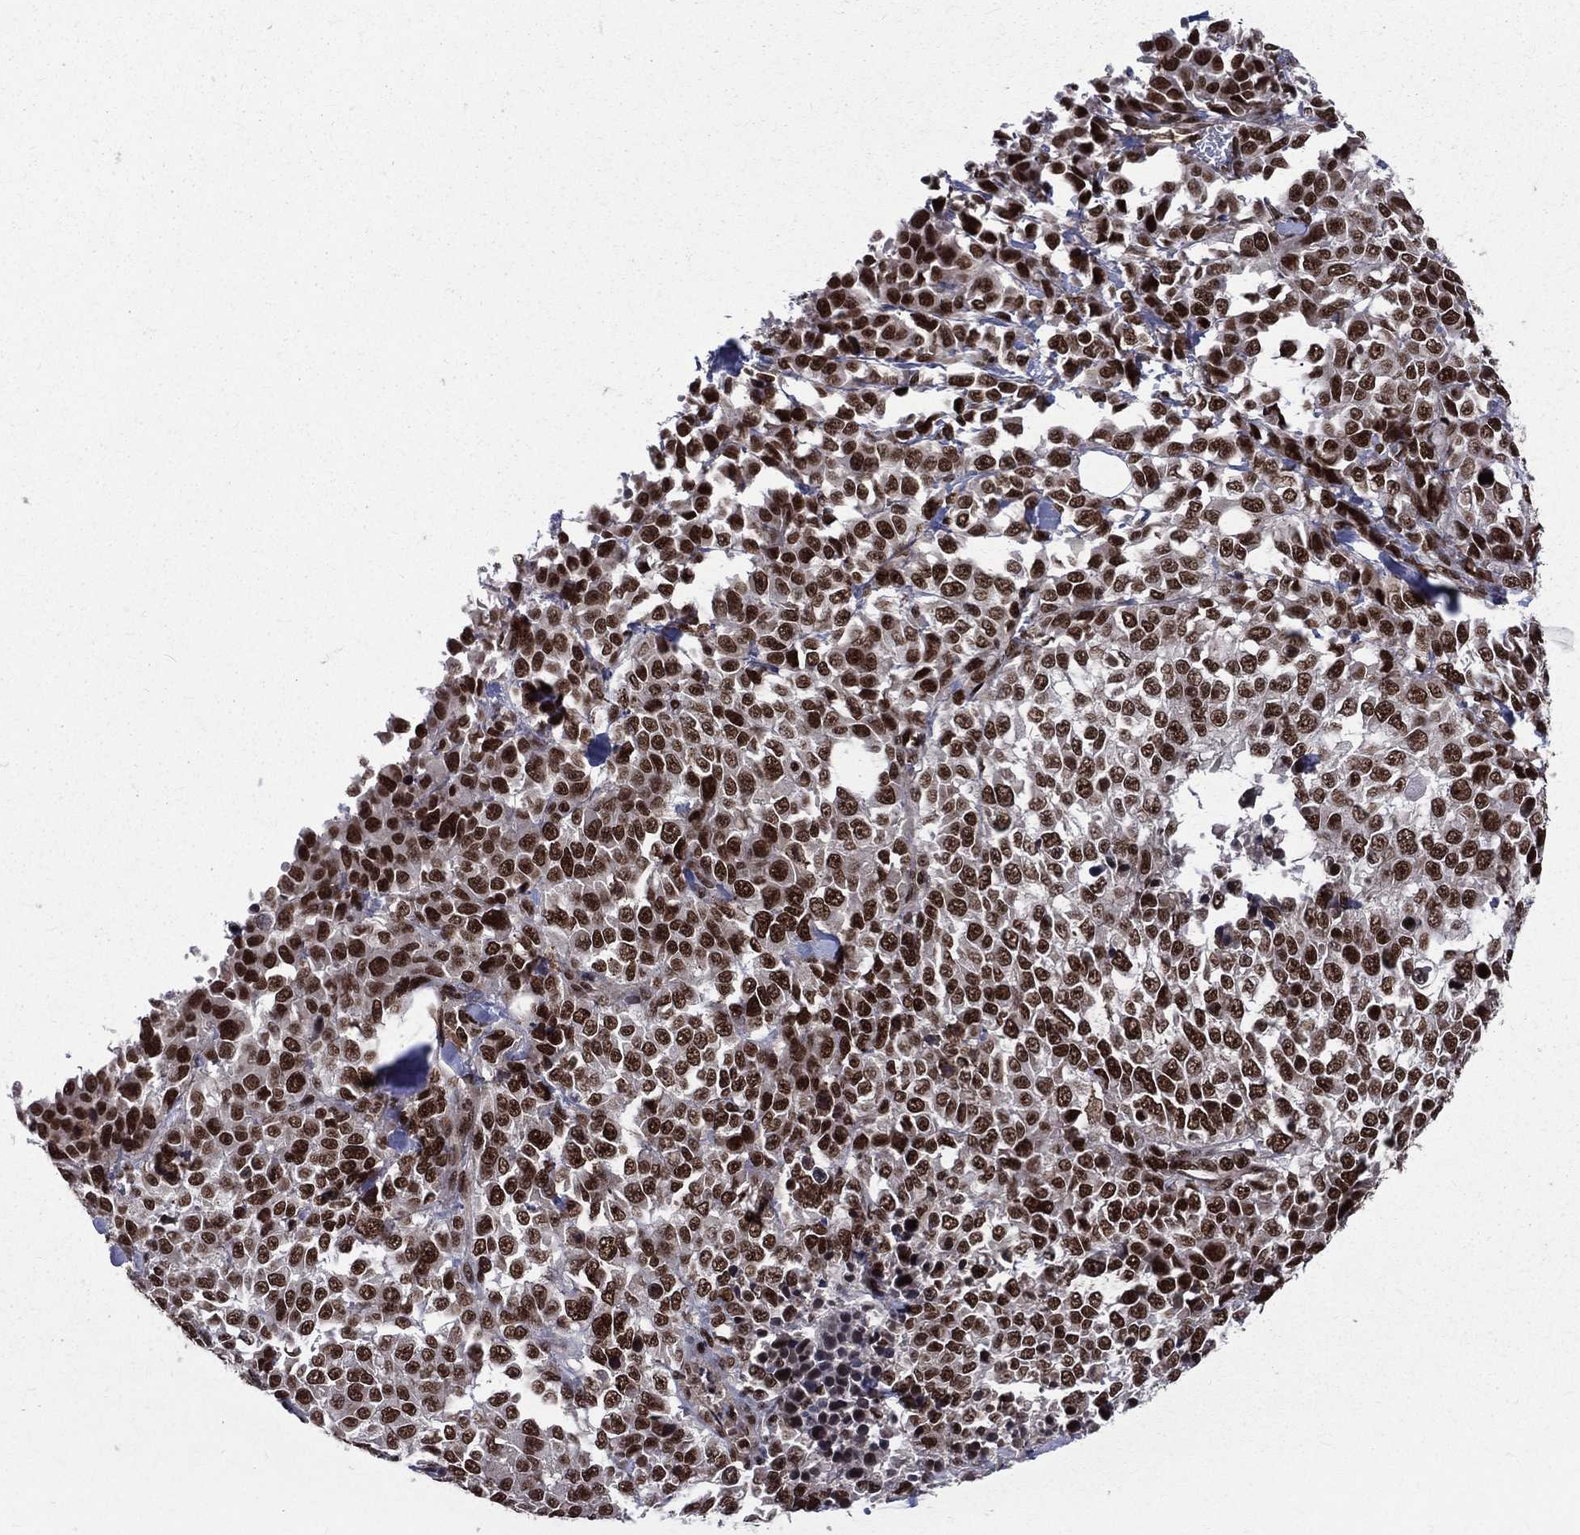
{"staining": {"intensity": "strong", "quantity": ">75%", "location": "nuclear"}, "tissue": "melanoma", "cell_type": "Tumor cells", "image_type": "cancer", "snomed": [{"axis": "morphology", "description": "Malignant melanoma, Metastatic site"}, {"axis": "topography", "description": "Skin"}], "caption": "Immunohistochemistry of malignant melanoma (metastatic site) displays high levels of strong nuclear expression in approximately >75% of tumor cells.", "gene": "SMC3", "patient": {"sex": "male", "age": 84}}